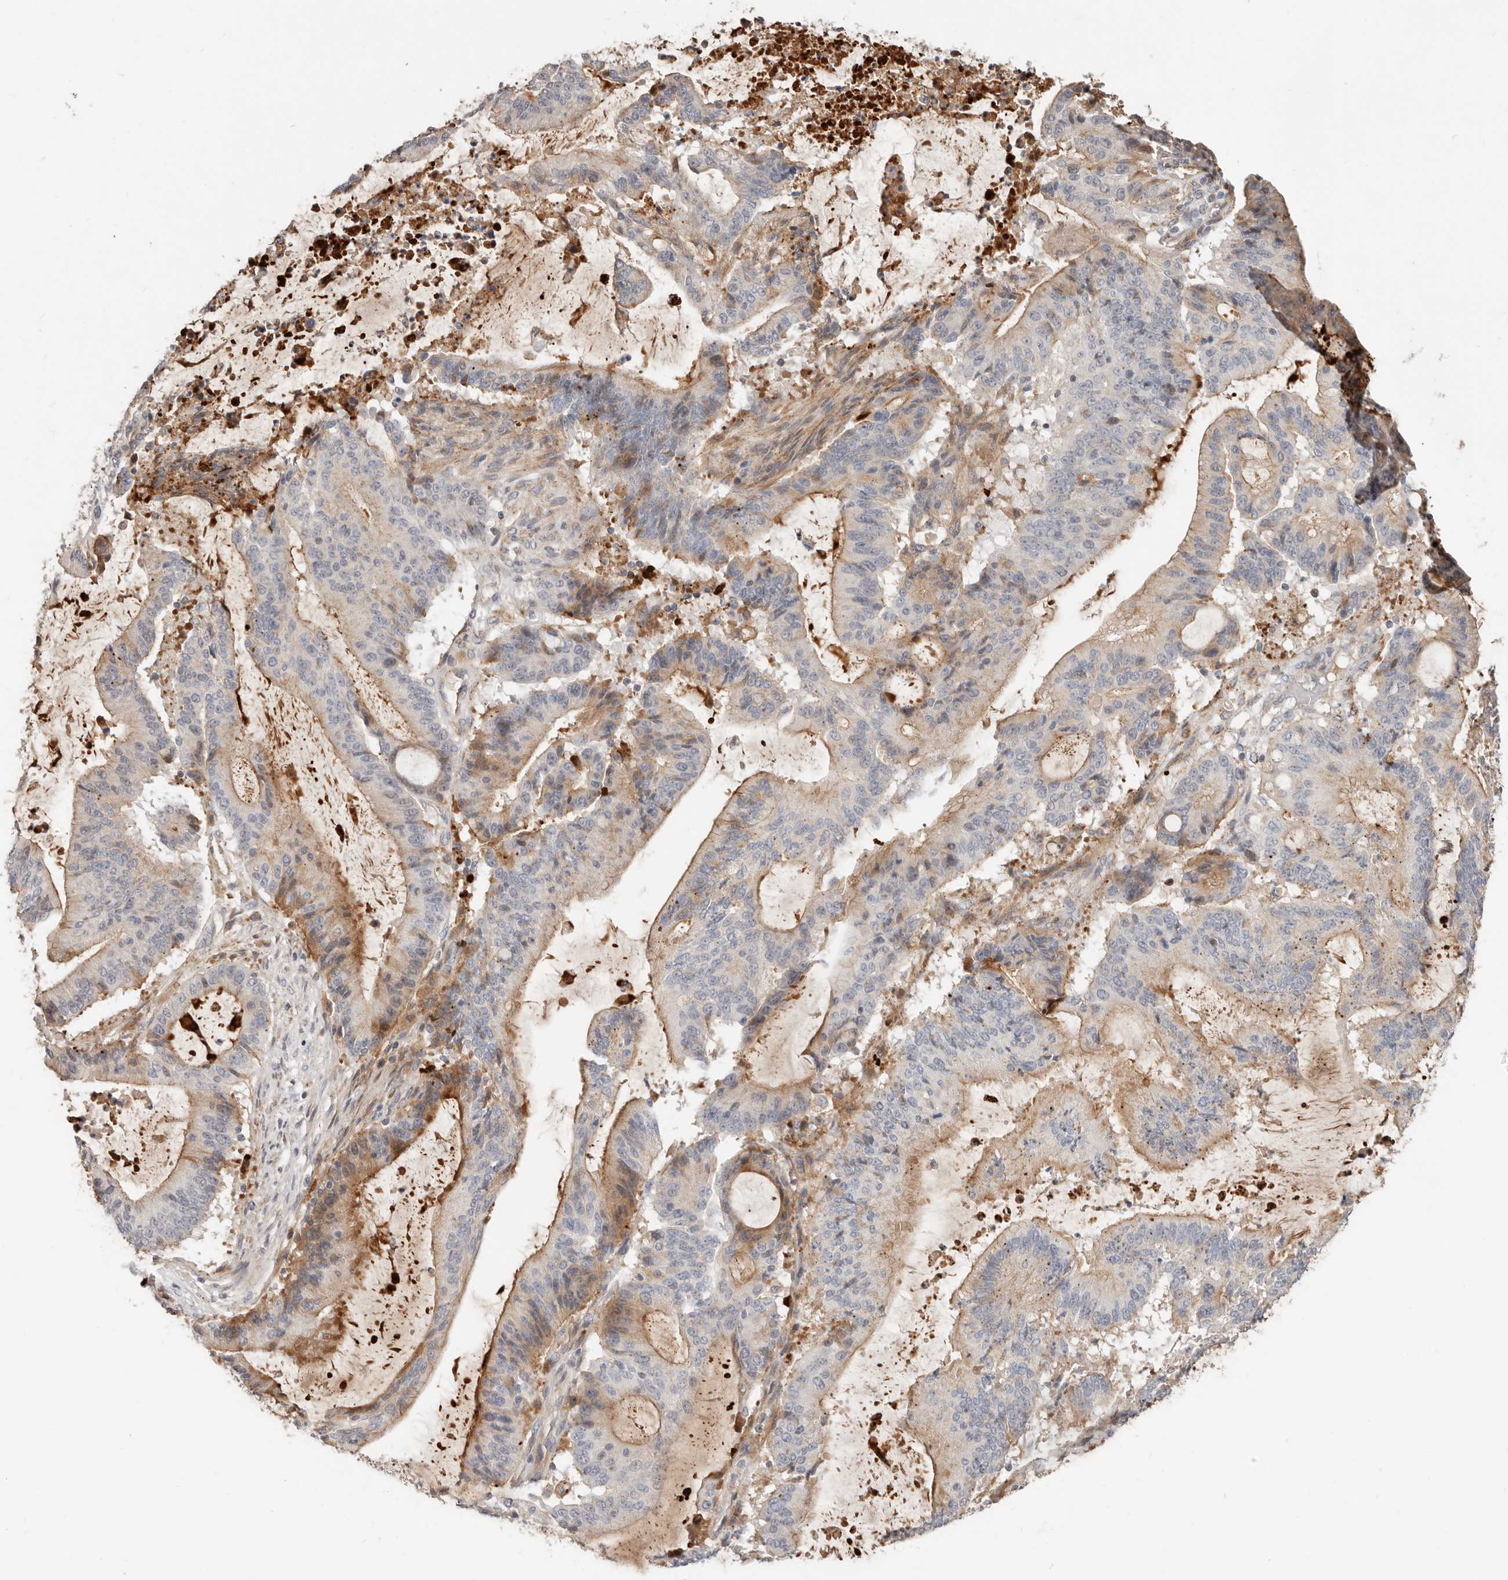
{"staining": {"intensity": "moderate", "quantity": "25%-75%", "location": "cytoplasmic/membranous"}, "tissue": "liver cancer", "cell_type": "Tumor cells", "image_type": "cancer", "snomed": [{"axis": "morphology", "description": "Normal tissue, NOS"}, {"axis": "morphology", "description": "Cholangiocarcinoma"}, {"axis": "topography", "description": "Liver"}, {"axis": "topography", "description": "Peripheral nerve tissue"}], "caption": "Liver cholangiocarcinoma stained for a protein reveals moderate cytoplasmic/membranous positivity in tumor cells.", "gene": "MTFR2", "patient": {"sex": "female", "age": 73}}